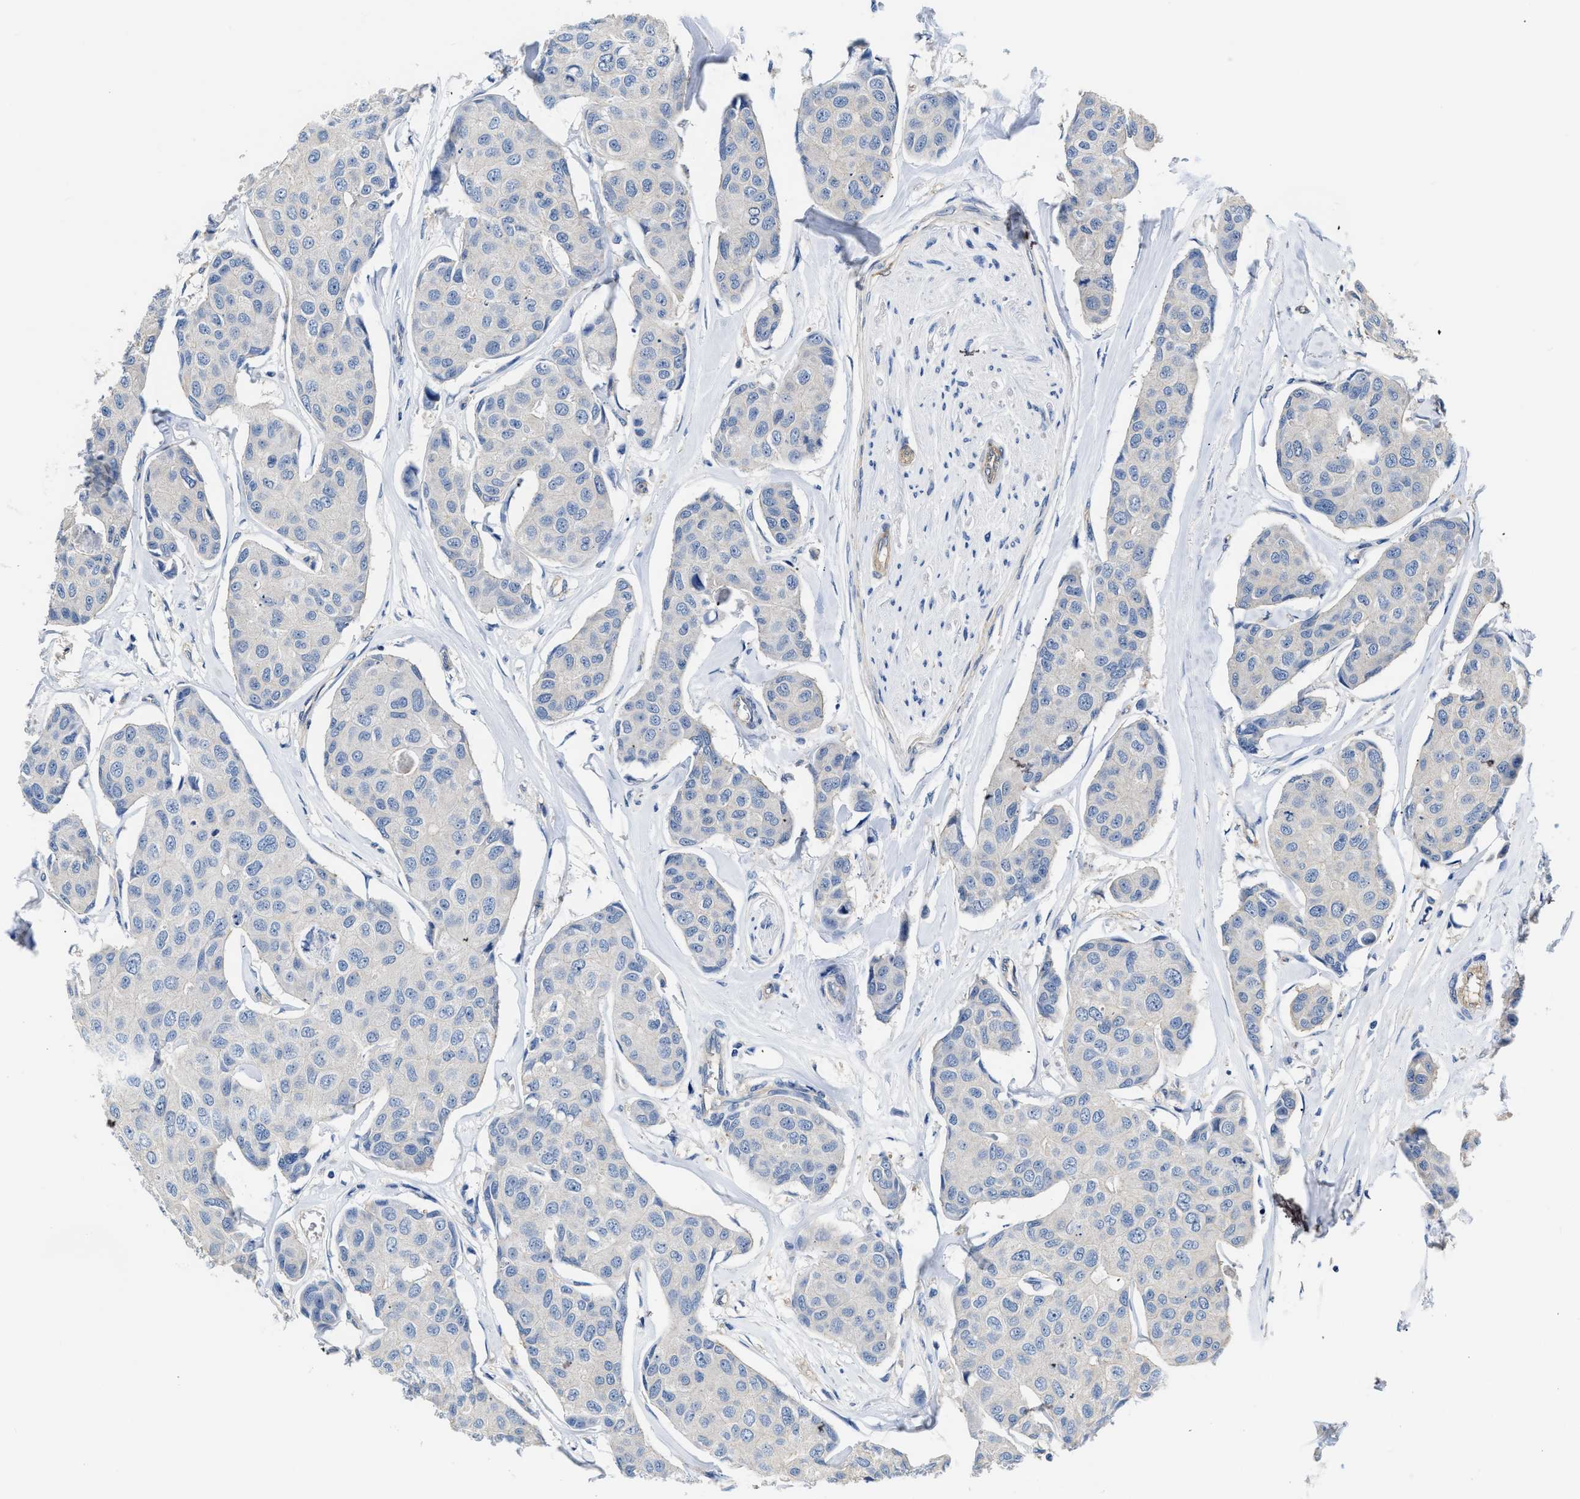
{"staining": {"intensity": "negative", "quantity": "none", "location": "none"}, "tissue": "breast cancer", "cell_type": "Tumor cells", "image_type": "cancer", "snomed": [{"axis": "morphology", "description": "Duct carcinoma"}, {"axis": "topography", "description": "Breast"}], "caption": "This histopathology image is of infiltrating ductal carcinoma (breast) stained with IHC to label a protein in brown with the nuclei are counter-stained blue. There is no positivity in tumor cells. (Immunohistochemistry (ihc), brightfield microscopy, high magnification).", "gene": "C22orf42", "patient": {"sex": "female", "age": 80}}